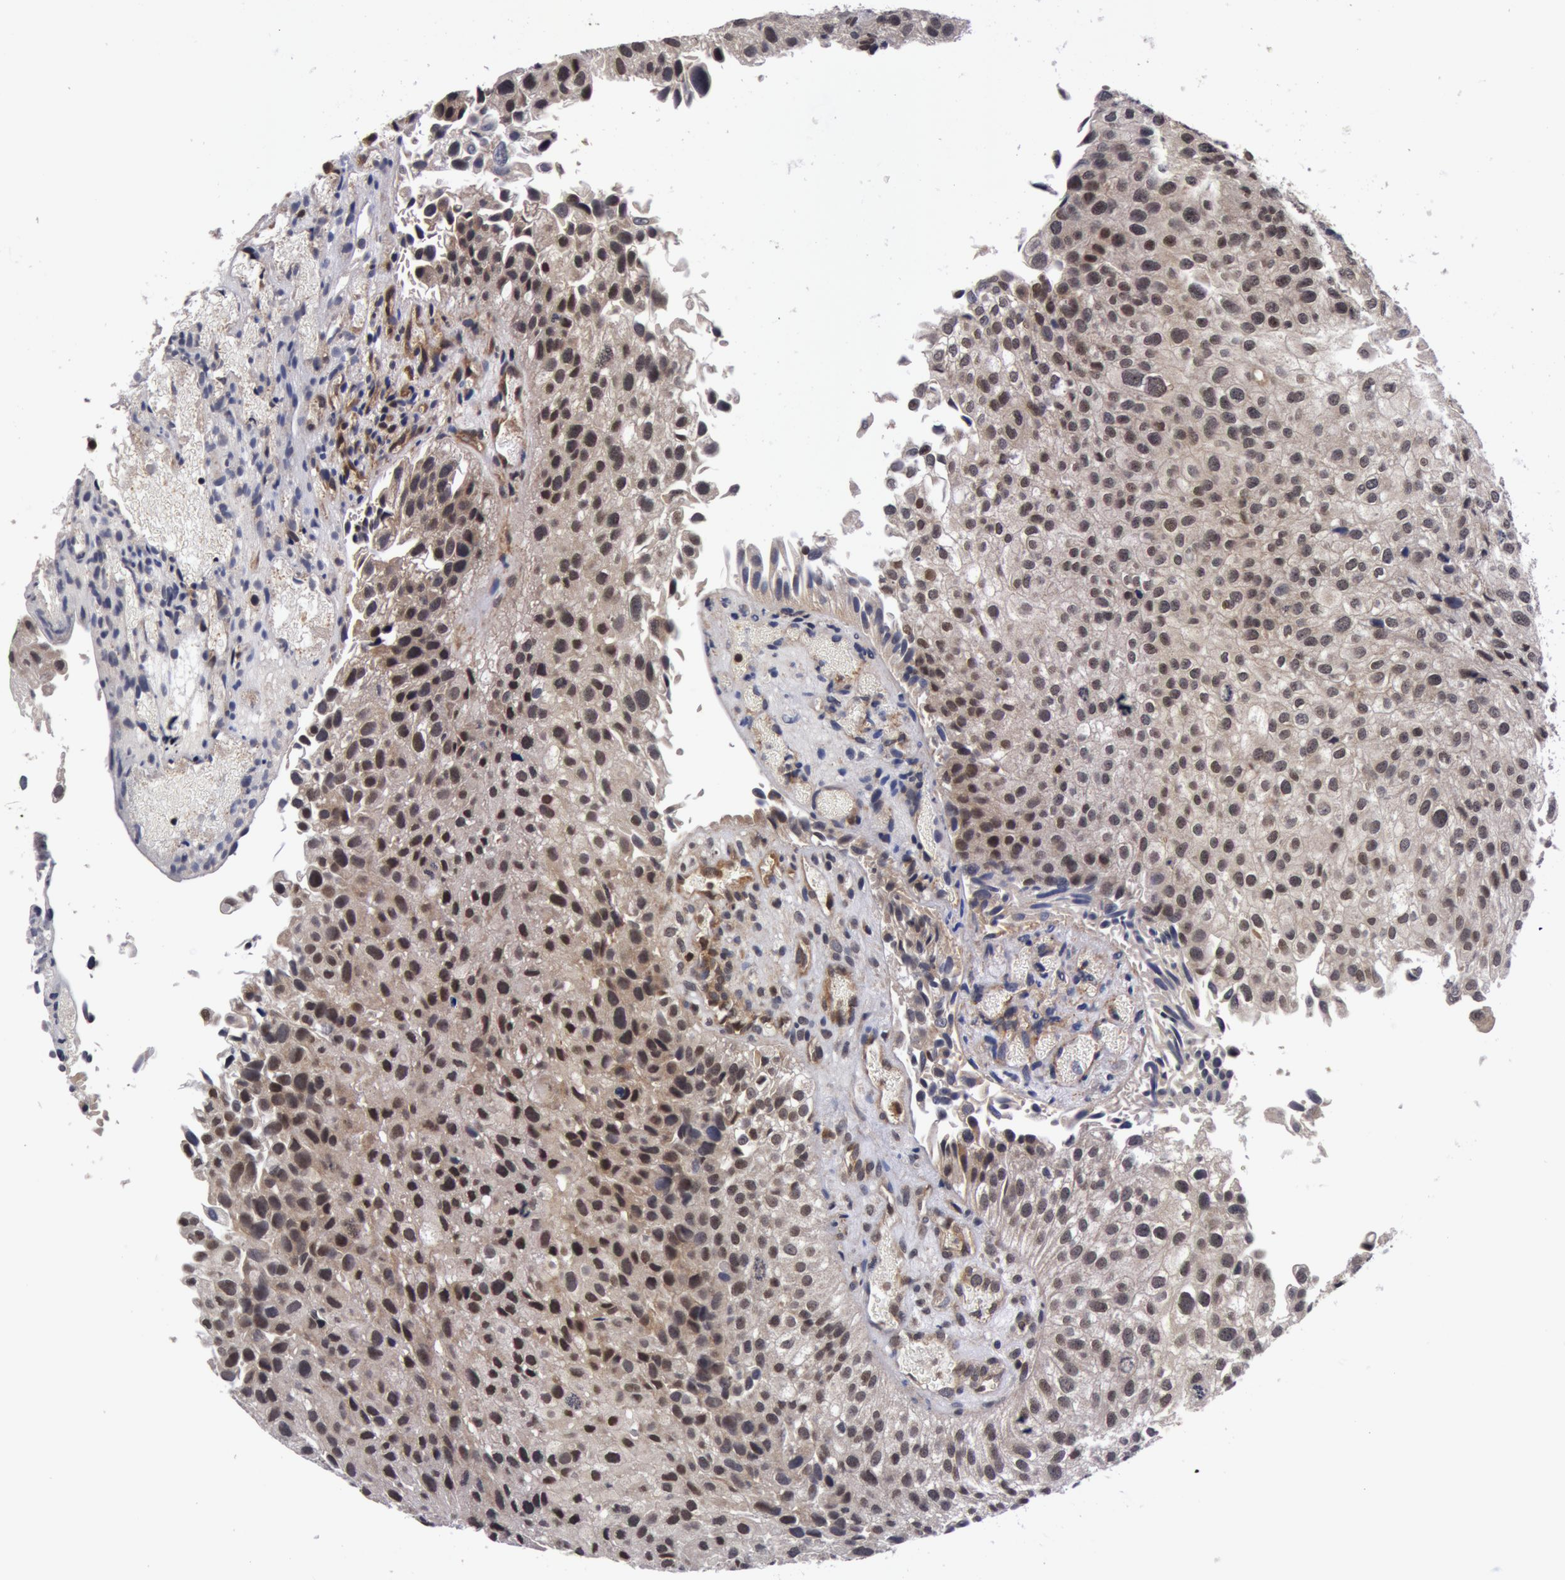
{"staining": {"intensity": "weak", "quantity": "25%-75%", "location": "nuclear"}, "tissue": "urothelial cancer", "cell_type": "Tumor cells", "image_type": "cancer", "snomed": [{"axis": "morphology", "description": "Urothelial carcinoma, Low grade"}, {"axis": "topography", "description": "Urinary bladder"}], "caption": "Low-grade urothelial carcinoma was stained to show a protein in brown. There is low levels of weak nuclear positivity in approximately 25%-75% of tumor cells.", "gene": "ZNF350", "patient": {"sex": "female", "age": 89}}